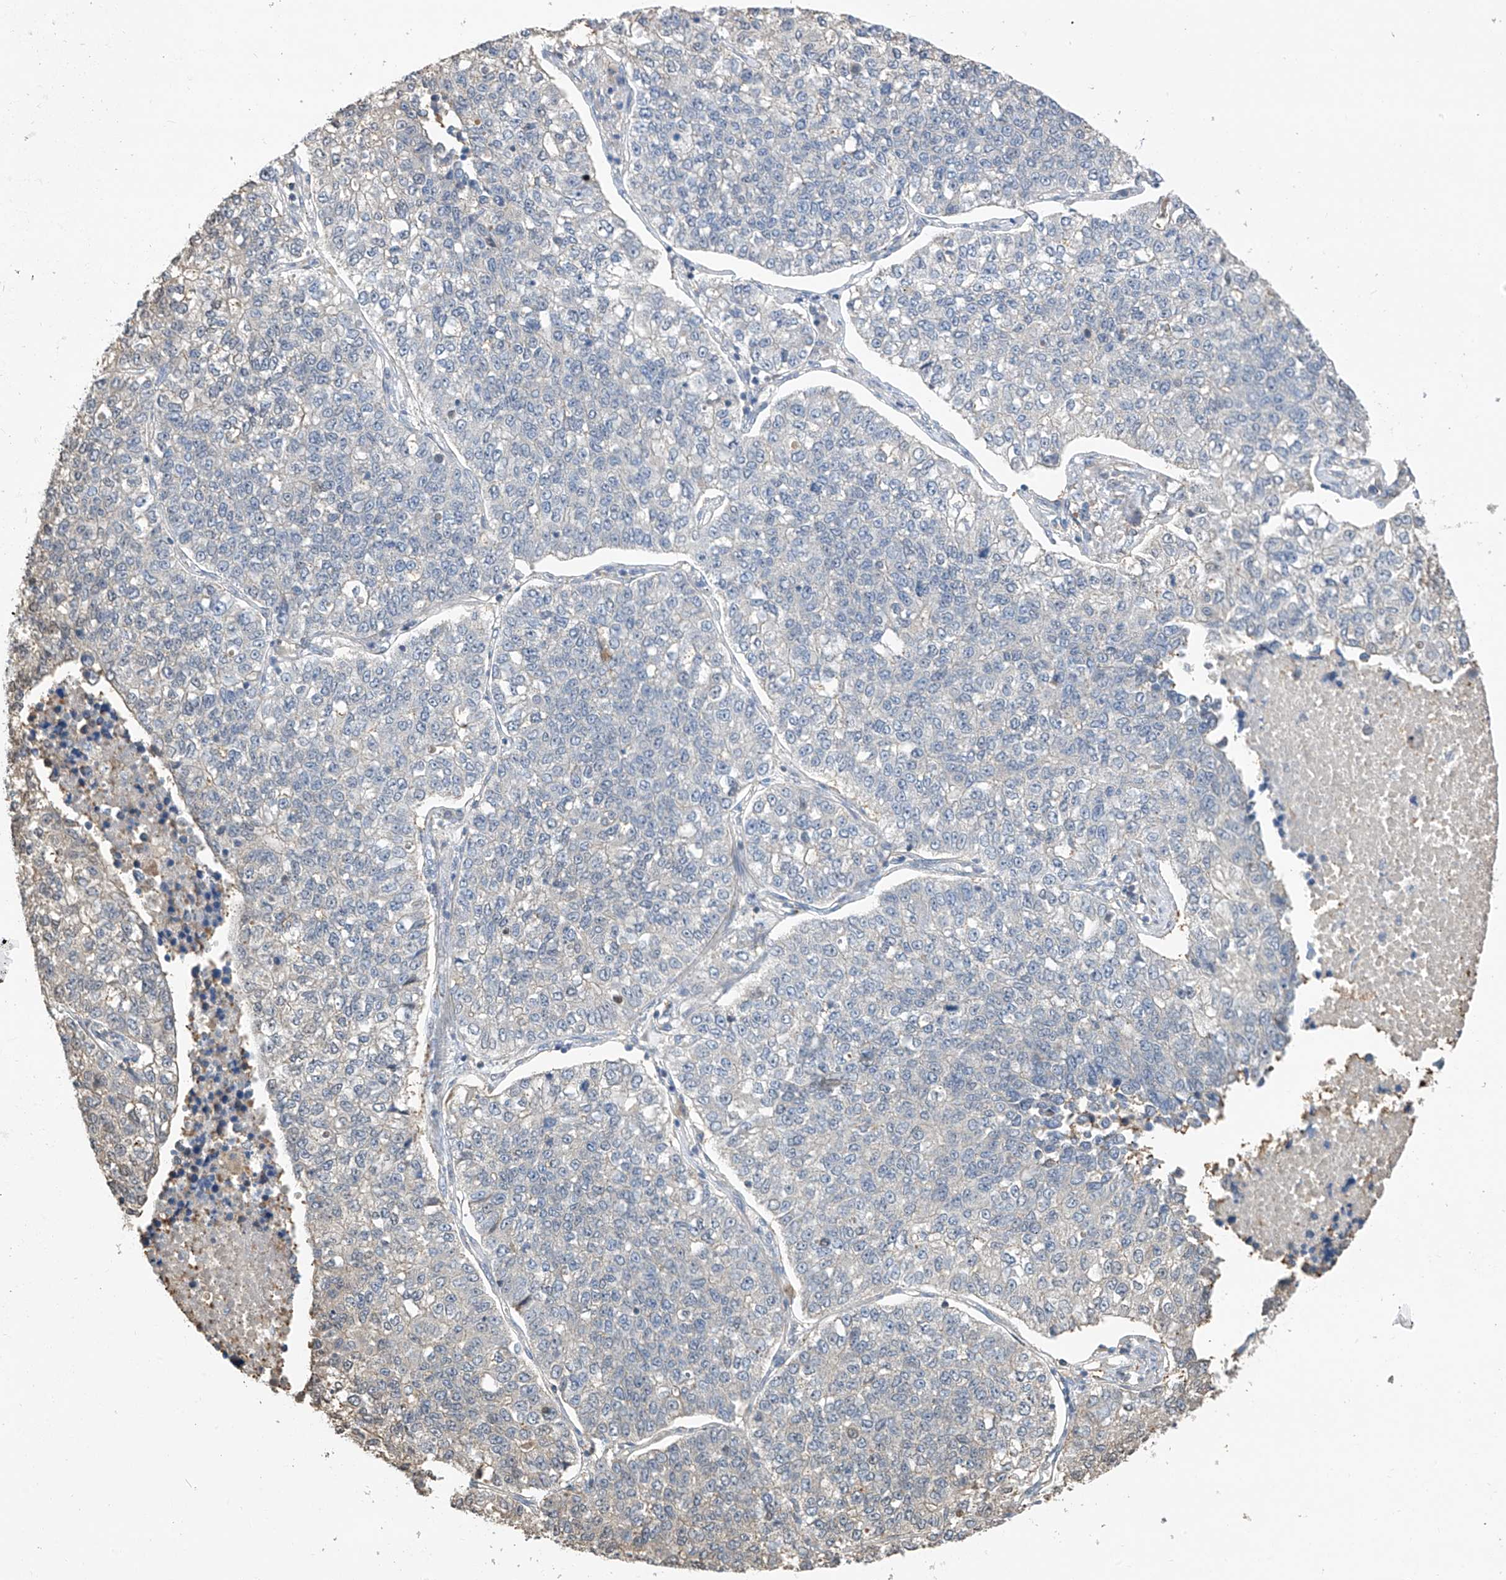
{"staining": {"intensity": "negative", "quantity": "none", "location": "none"}, "tissue": "lung cancer", "cell_type": "Tumor cells", "image_type": "cancer", "snomed": [{"axis": "morphology", "description": "Adenocarcinoma, NOS"}, {"axis": "topography", "description": "Lung"}], "caption": "High power microscopy histopathology image of an immunohistochemistry photomicrograph of lung cancer, revealing no significant staining in tumor cells. (DAB IHC with hematoxylin counter stain).", "gene": "PMM1", "patient": {"sex": "male", "age": 49}}